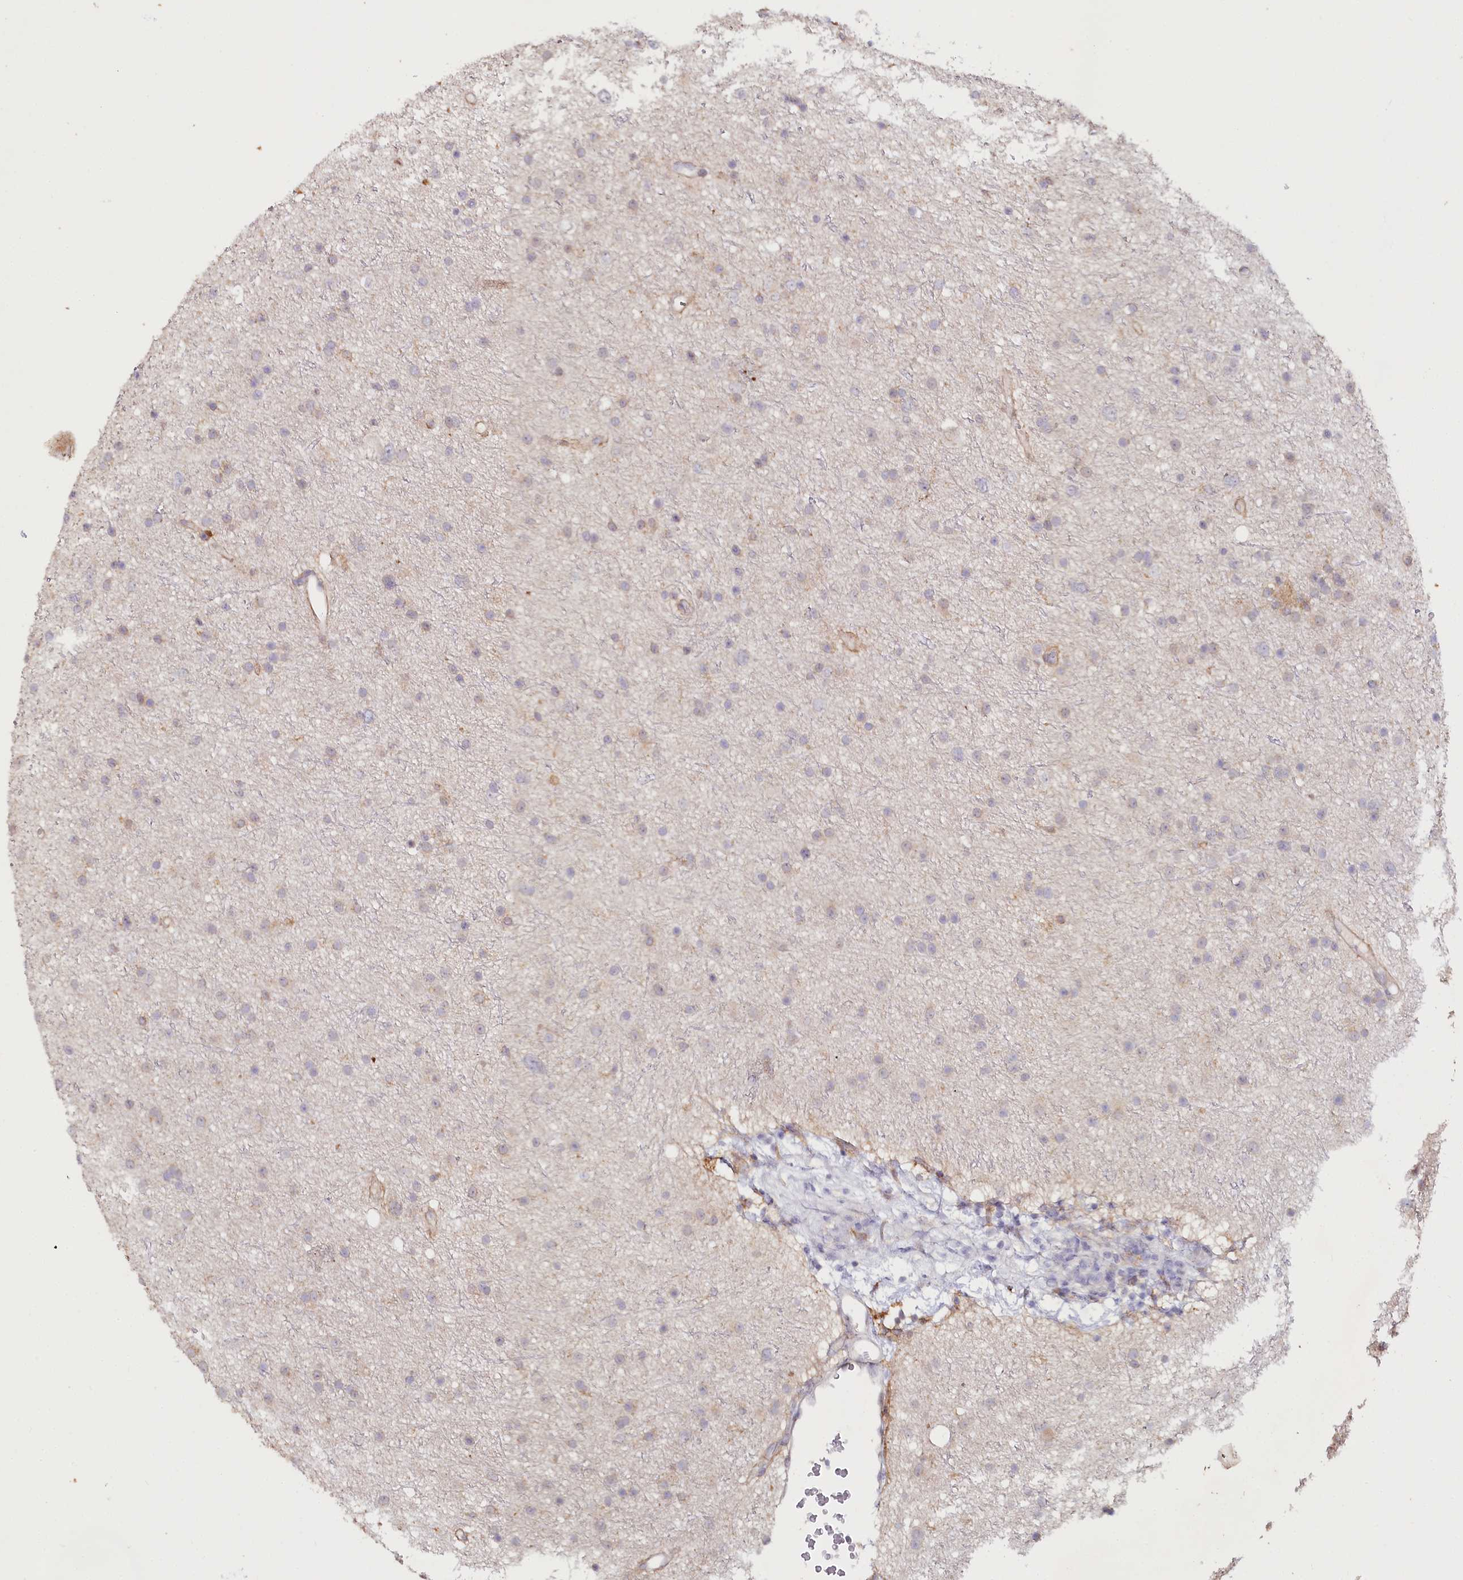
{"staining": {"intensity": "negative", "quantity": "none", "location": "none"}, "tissue": "glioma", "cell_type": "Tumor cells", "image_type": "cancer", "snomed": [{"axis": "morphology", "description": "Glioma, malignant, Low grade"}, {"axis": "topography", "description": "Cerebral cortex"}], "caption": "Immunohistochemistry of glioma exhibits no staining in tumor cells.", "gene": "ALDH3B1", "patient": {"sex": "female", "age": 39}}